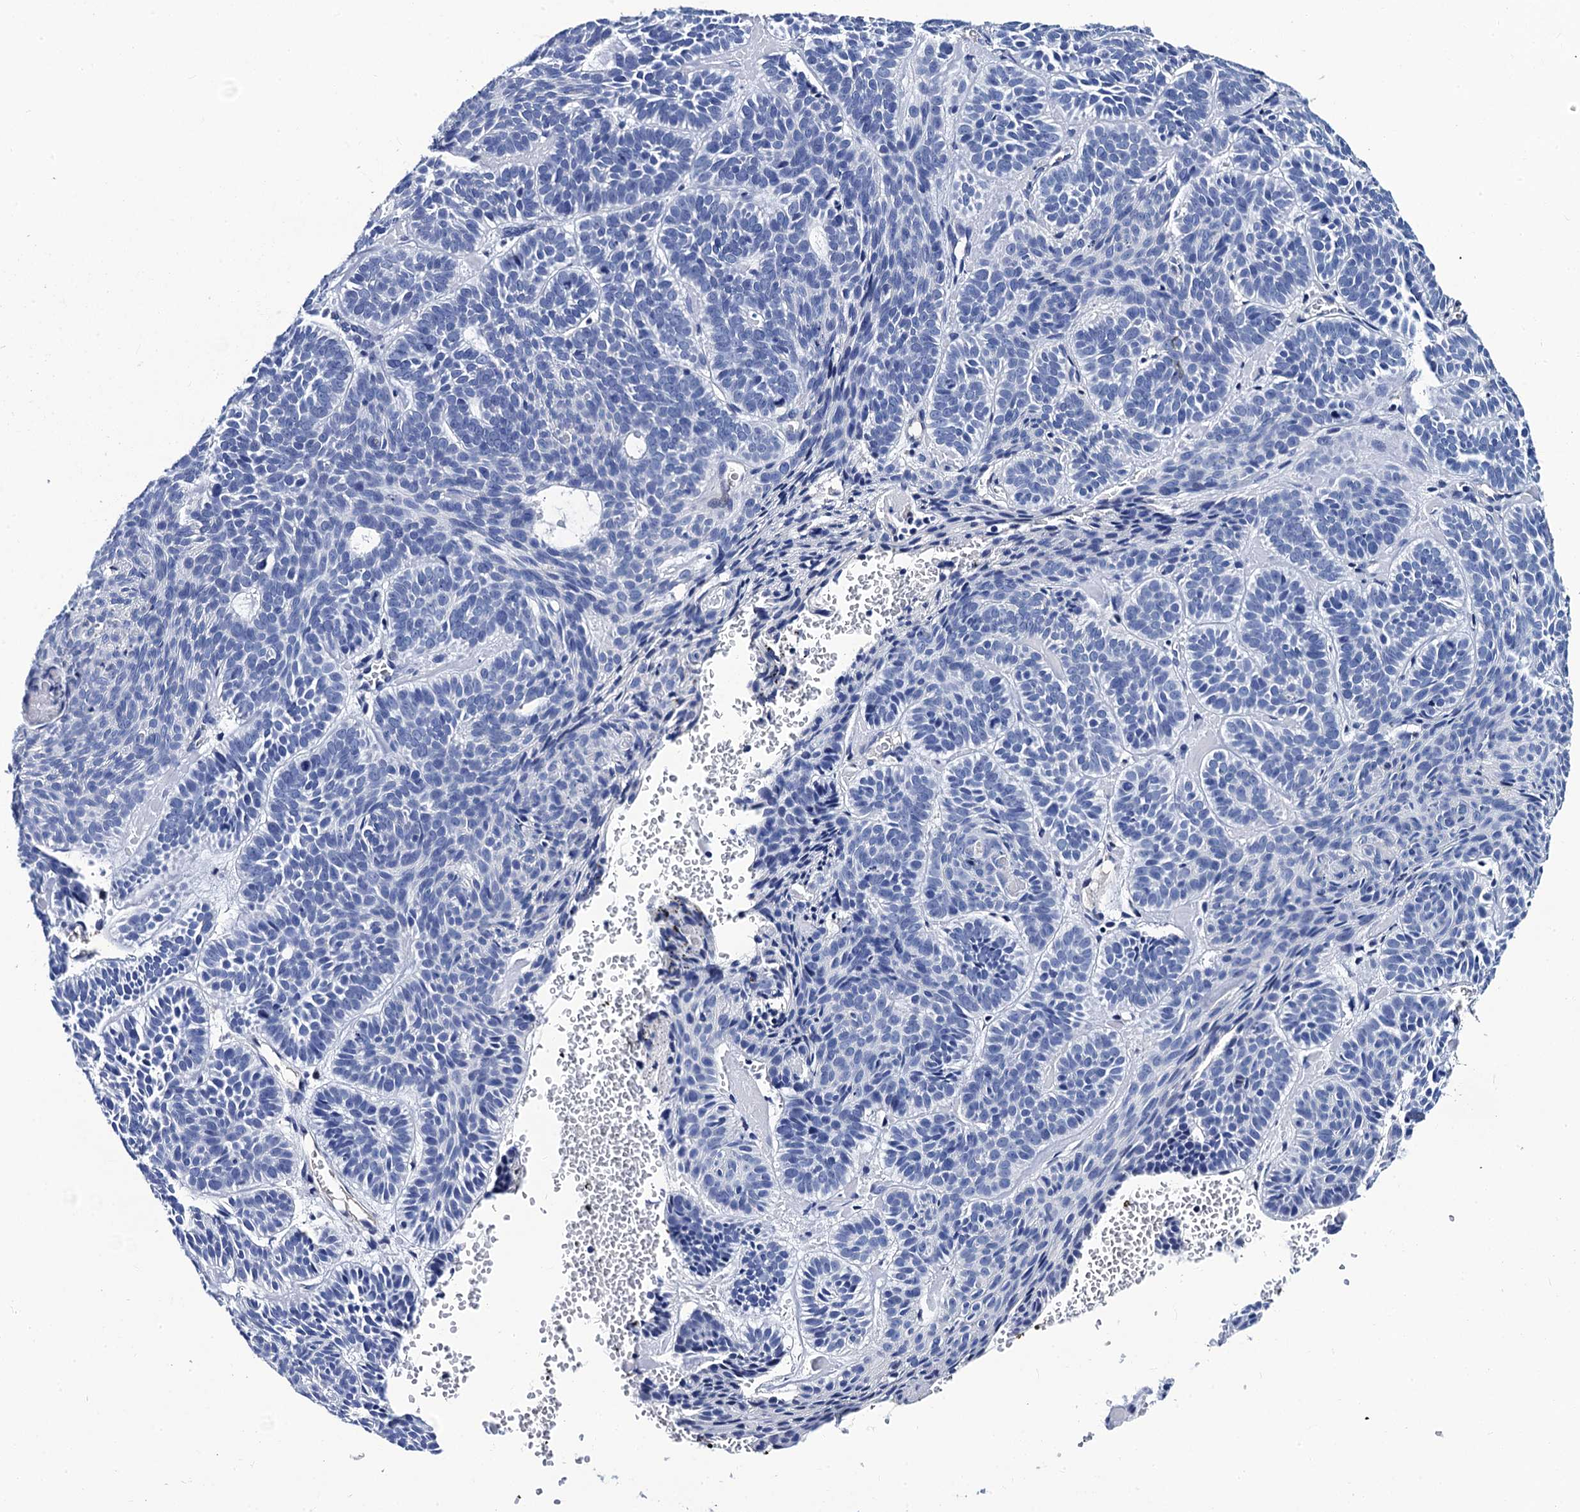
{"staining": {"intensity": "negative", "quantity": "none", "location": "none"}, "tissue": "skin cancer", "cell_type": "Tumor cells", "image_type": "cancer", "snomed": [{"axis": "morphology", "description": "Basal cell carcinoma"}, {"axis": "topography", "description": "Skin"}], "caption": "Tumor cells show no significant positivity in skin cancer.", "gene": "LRRC30", "patient": {"sex": "male", "age": 85}}